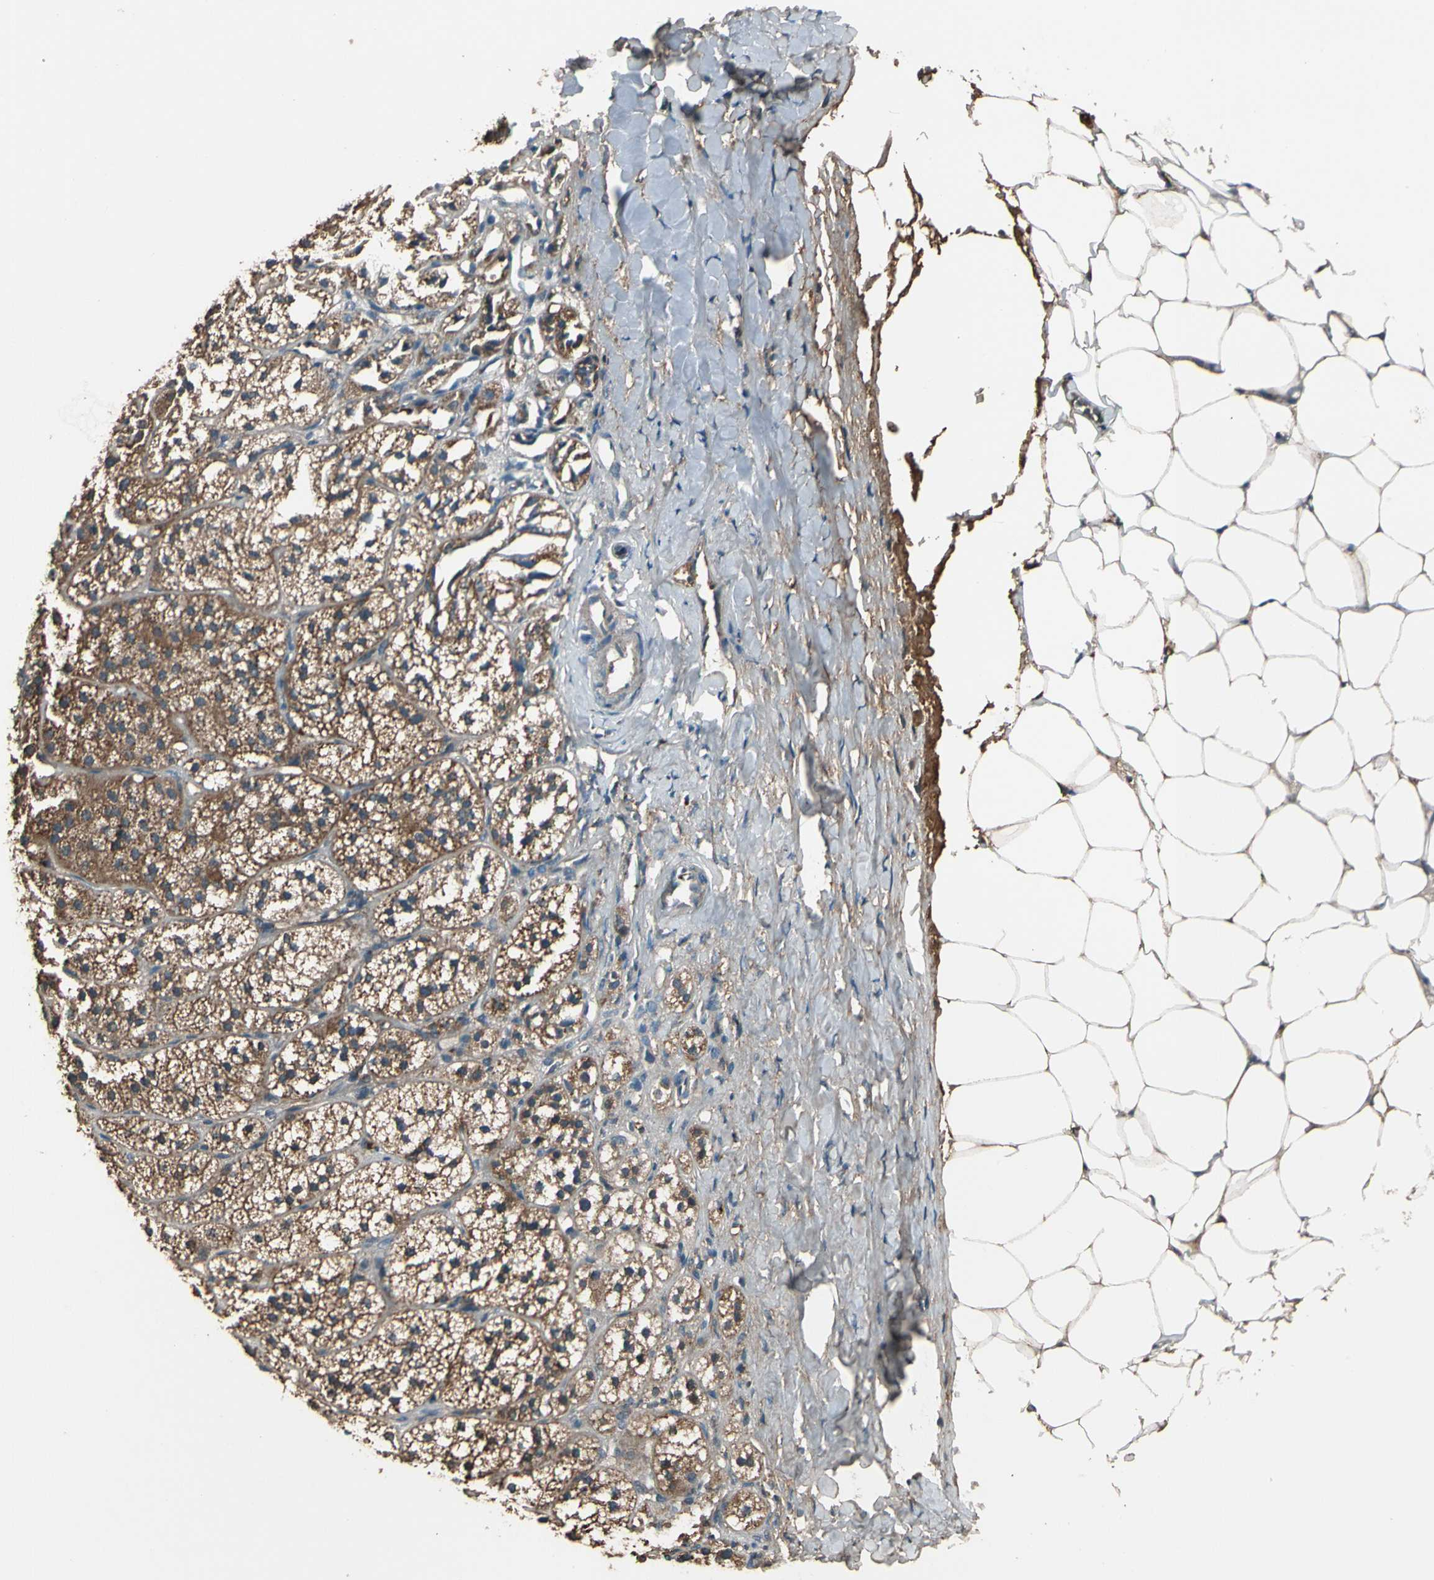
{"staining": {"intensity": "moderate", "quantity": ">75%", "location": "cytoplasmic/membranous,nuclear"}, "tissue": "adrenal gland", "cell_type": "Glandular cells", "image_type": "normal", "snomed": [{"axis": "morphology", "description": "Normal tissue, NOS"}, {"axis": "topography", "description": "Adrenal gland"}], "caption": "Moderate cytoplasmic/membranous,nuclear positivity is seen in about >75% of glandular cells in normal adrenal gland. Immunohistochemistry (ihc) stains the protein in brown and the nuclei are stained blue.", "gene": "STX11", "patient": {"sex": "female", "age": 71}}